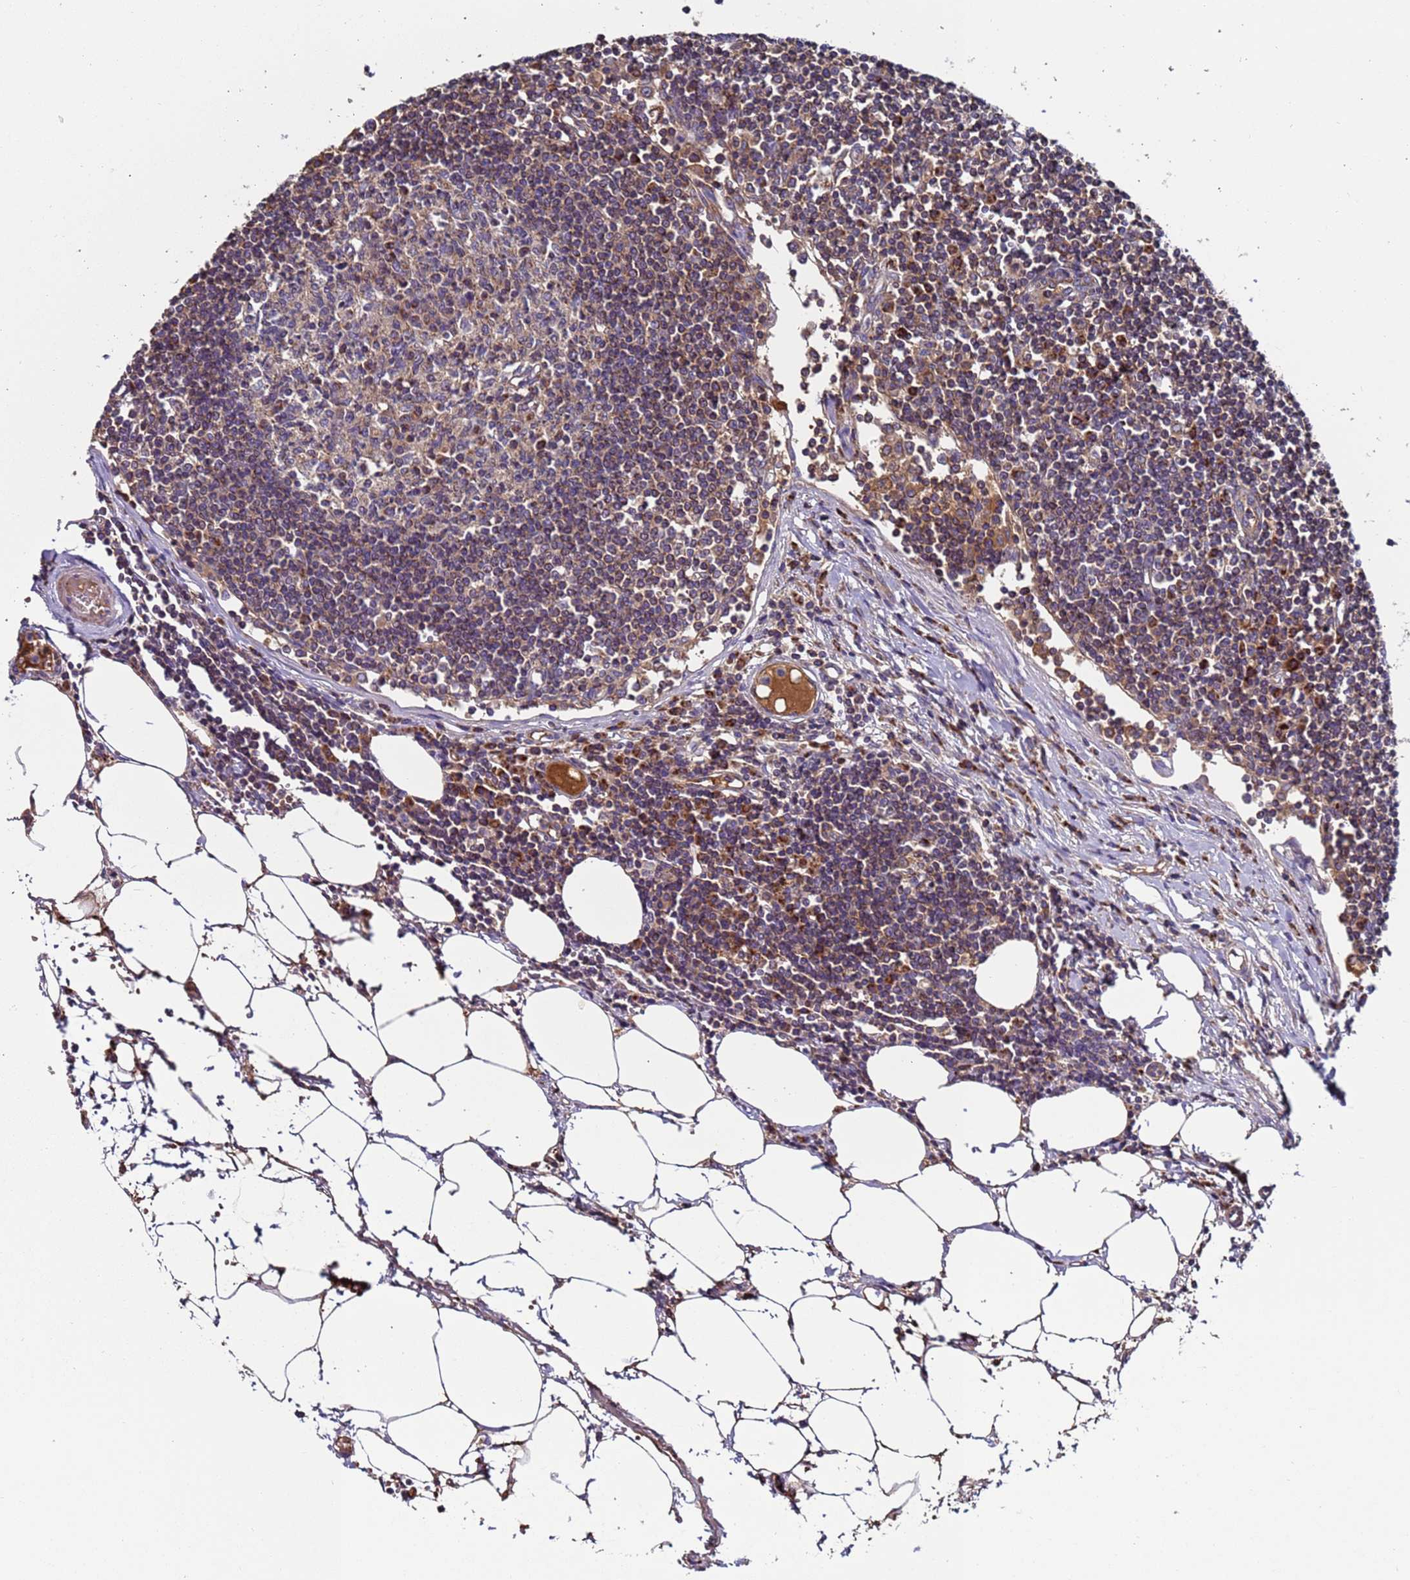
{"staining": {"intensity": "weak", "quantity": "25%-75%", "location": "cytoplasmic/membranous"}, "tissue": "lymph node", "cell_type": "Germinal center cells", "image_type": "normal", "snomed": [{"axis": "morphology", "description": "Adenocarcinoma, NOS"}, {"axis": "topography", "description": "Lymph node"}], "caption": "Normal lymph node demonstrates weak cytoplasmic/membranous staining in approximately 25%-75% of germinal center cells, visualized by immunohistochemistry. Immunohistochemistry (ihc) stains the protein in brown and the nuclei are stained blue.", "gene": "TMEM126A", "patient": {"sex": "female", "age": 62}}